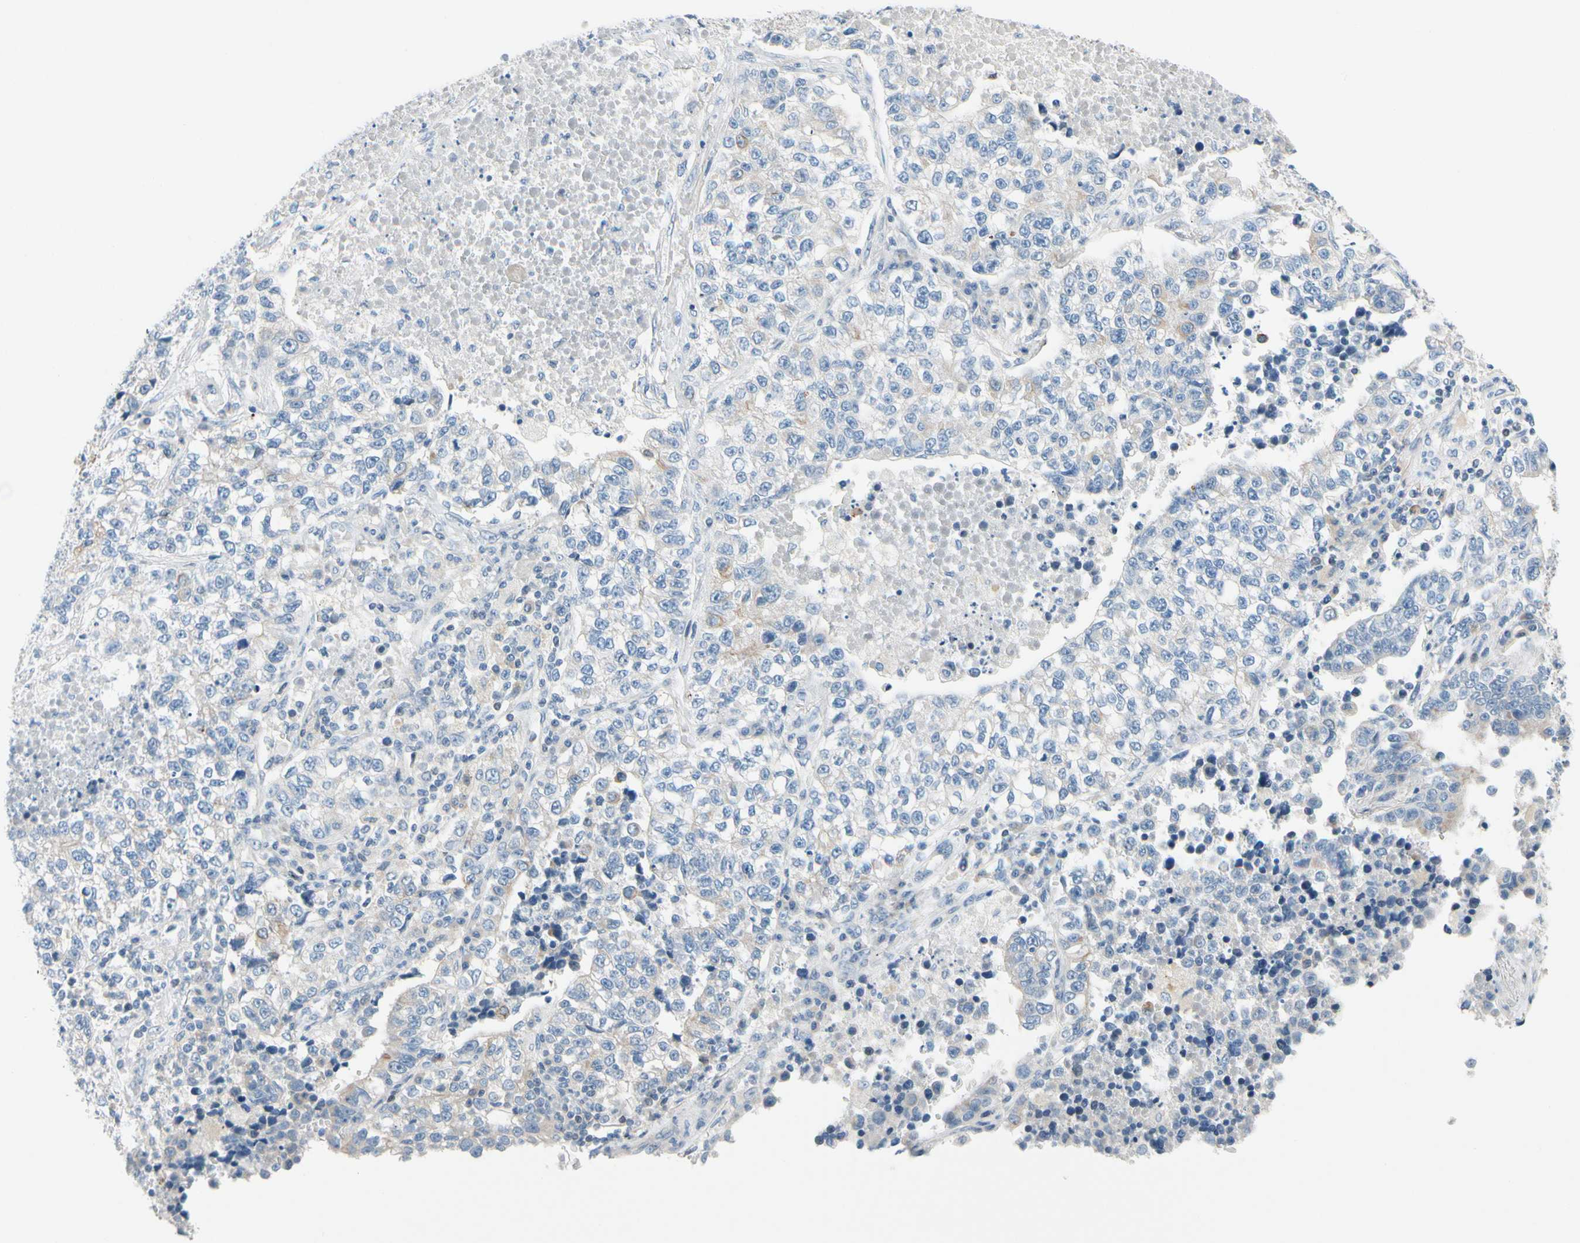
{"staining": {"intensity": "weak", "quantity": "<25%", "location": "cytoplasmic/membranous"}, "tissue": "lung cancer", "cell_type": "Tumor cells", "image_type": "cancer", "snomed": [{"axis": "morphology", "description": "Adenocarcinoma, NOS"}, {"axis": "topography", "description": "Lung"}], "caption": "Tumor cells are negative for protein expression in human lung cancer.", "gene": "ZNF132", "patient": {"sex": "male", "age": 49}}